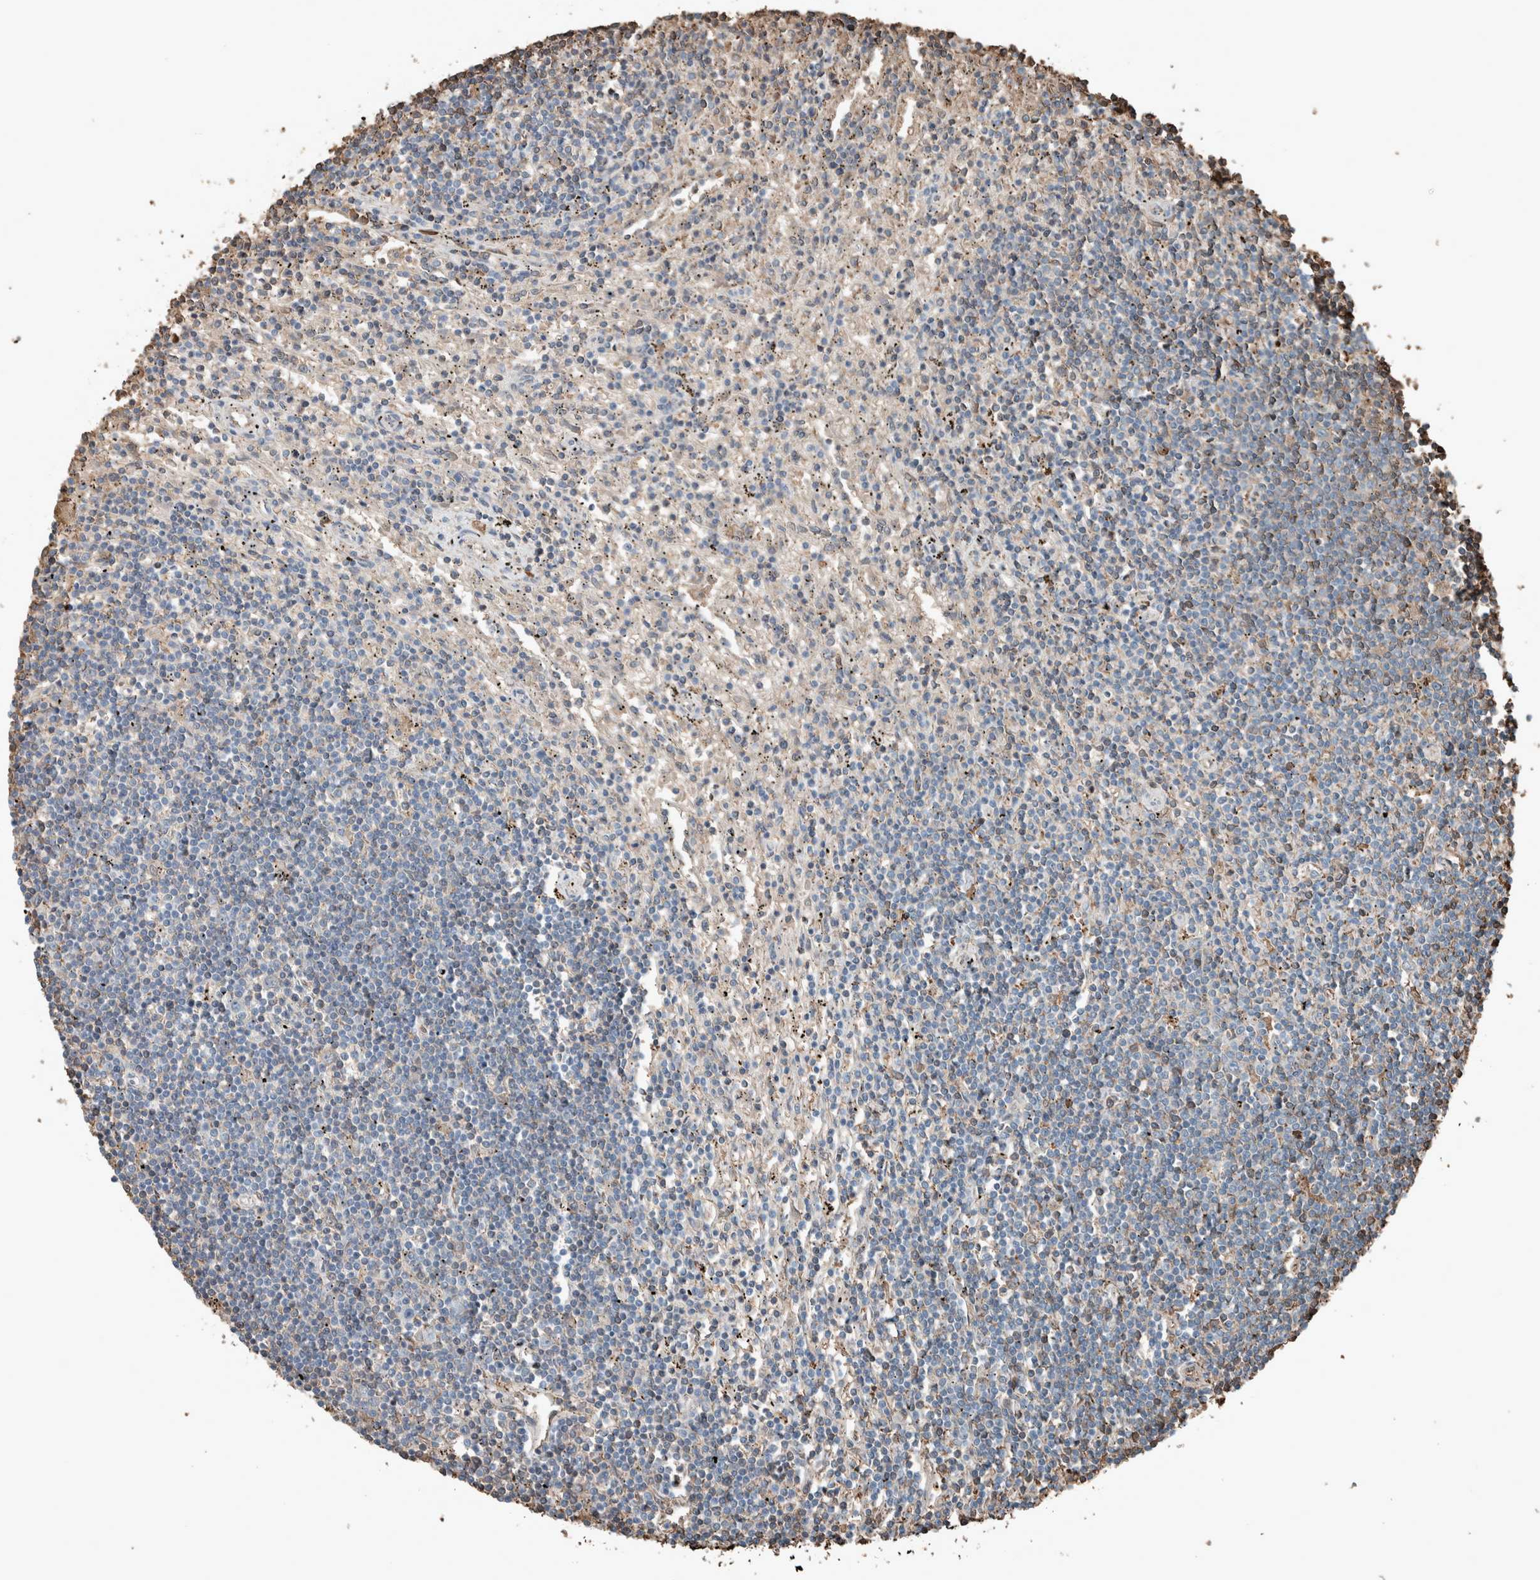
{"staining": {"intensity": "negative", "quantity": "none", "location": "none"}, "tissue": "lymphoma", "cell_type": "Tumor cells", "image_type": "cancer", "snomed": [{"axis": "morphology", "description": "Malignant lymphoma, non-Hodgkin's type, Low grade"}, {"axis": "topography", "description": "Spleen"}], "caption": "This is an IHC image of human lymphoma. There is no positivity in tumor cells.", "gene": "USP34", "patient": {"sex": "male", "age": 76}}